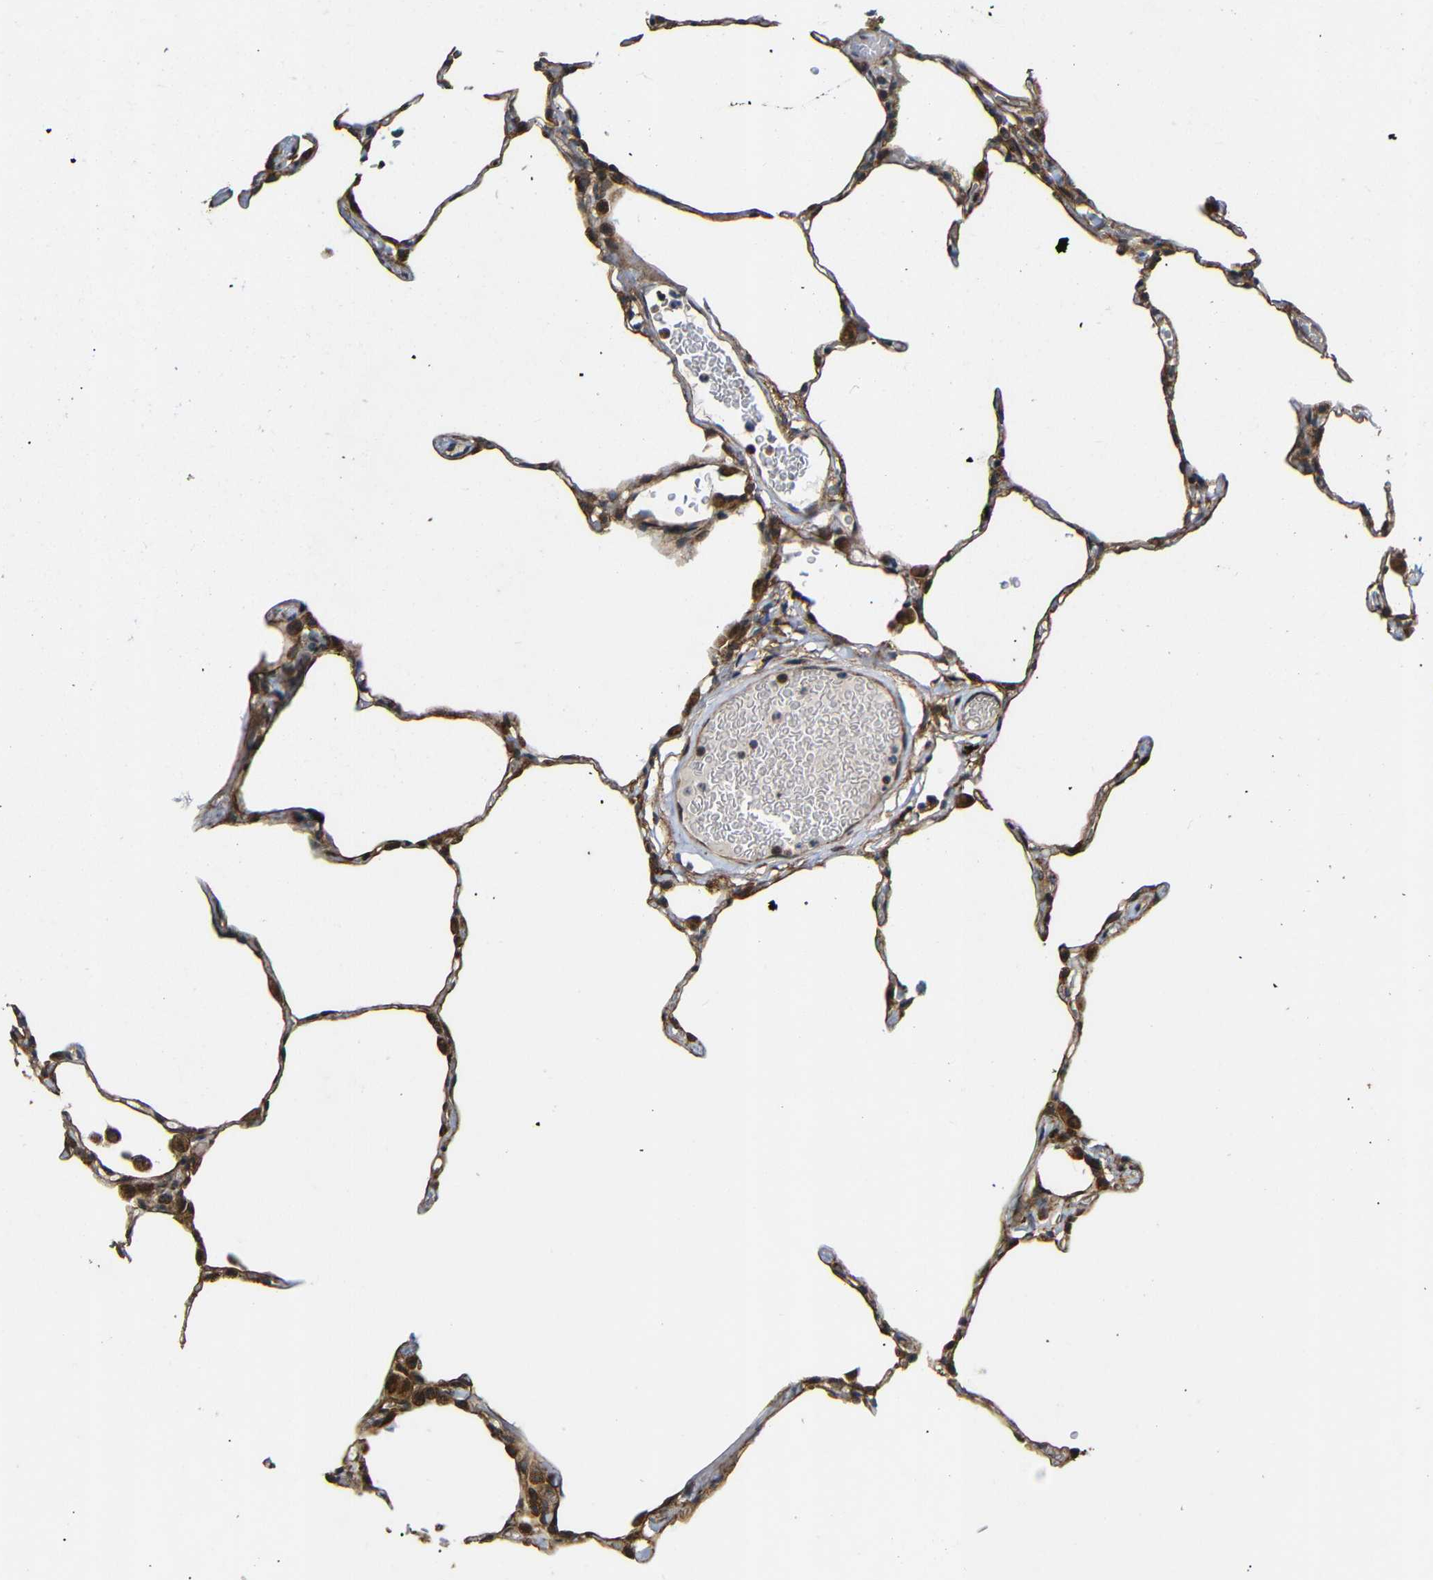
{"staining": {"intensity": "strong", "quantity": ">75%", "location": "cytoplasmic/membranous"}, "tissue": "lung", "cell_type": "Alveolar cells", "image_type": "normal", "snomed": [{"axis": "morphology", "description": "Normal tissue, NOS"}, {"axis": "topography", "description": "Lung"}], "caption": "IHC (DAB (3,3'-diaminobenzidine)) staining of unremarkable lung shows strong cytoplasmic/membranous protein expression in about >75% of alveolar cells. The staining is performed using DAB brown chromogen to label protein expression. The nuclei are counter-stained blue using hematoxylin.", "gene": "KANK4", "patient": {"sex": "female", "age": 49}}